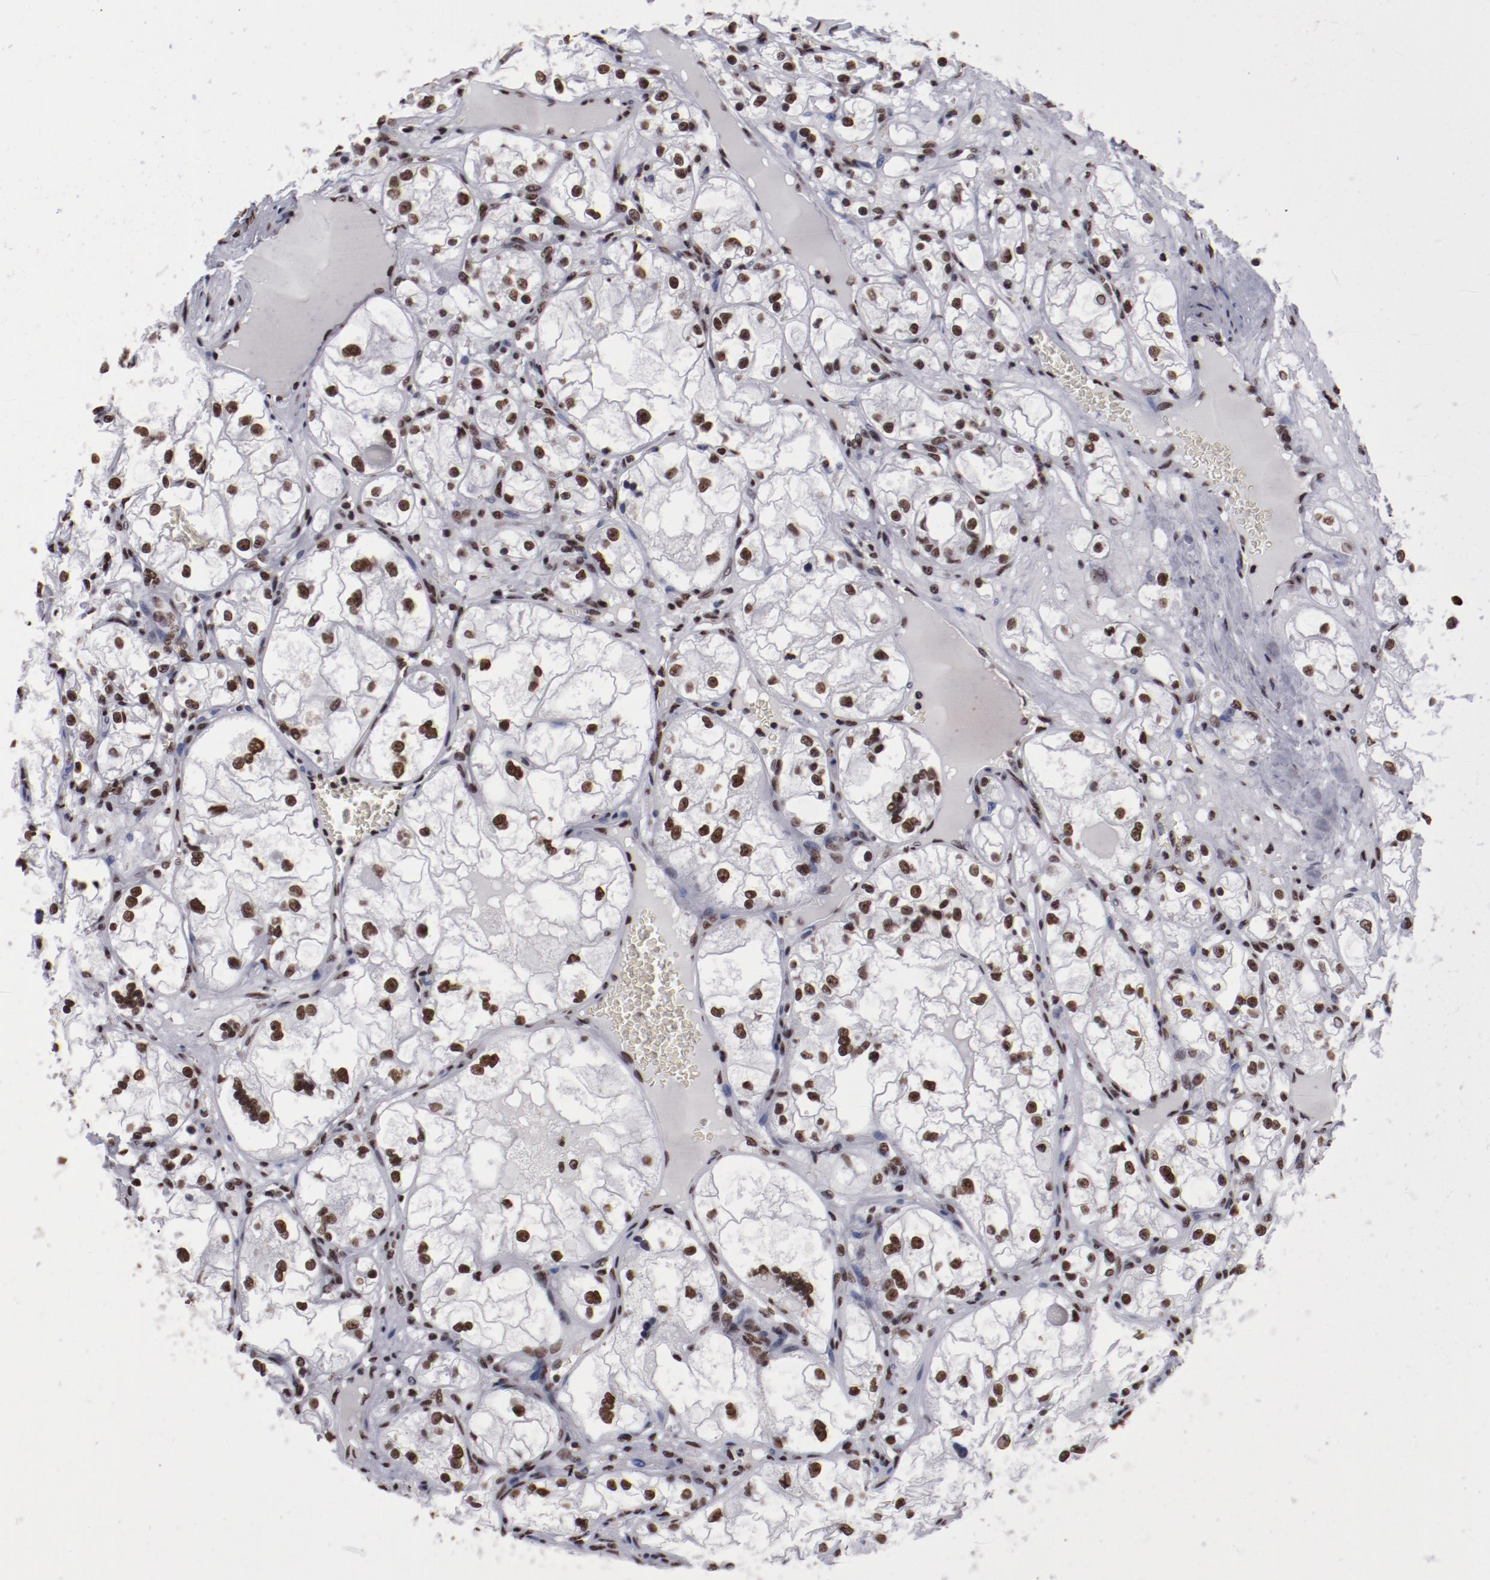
{"staining": {"intensity": "moderate", "quantity": ">75%", "location": "nuclear"}, "tissue": "renal cancer", "cell_type": "Tumor cells", "image_type": "cancer", "snomed": [{"axis": "morphology", "description": "Adenocarcinoma, NOS"}, {"axis": "topography", "description": "Kidney"}], "caption": "Human adenocarcinoma (renal) stained for a protein (brown) shows moderate nuclear positive expression in about >75% of tumor cells.", "gene": "HNRNPA2B1", "patient": {"sex": "male", "age": 61}}